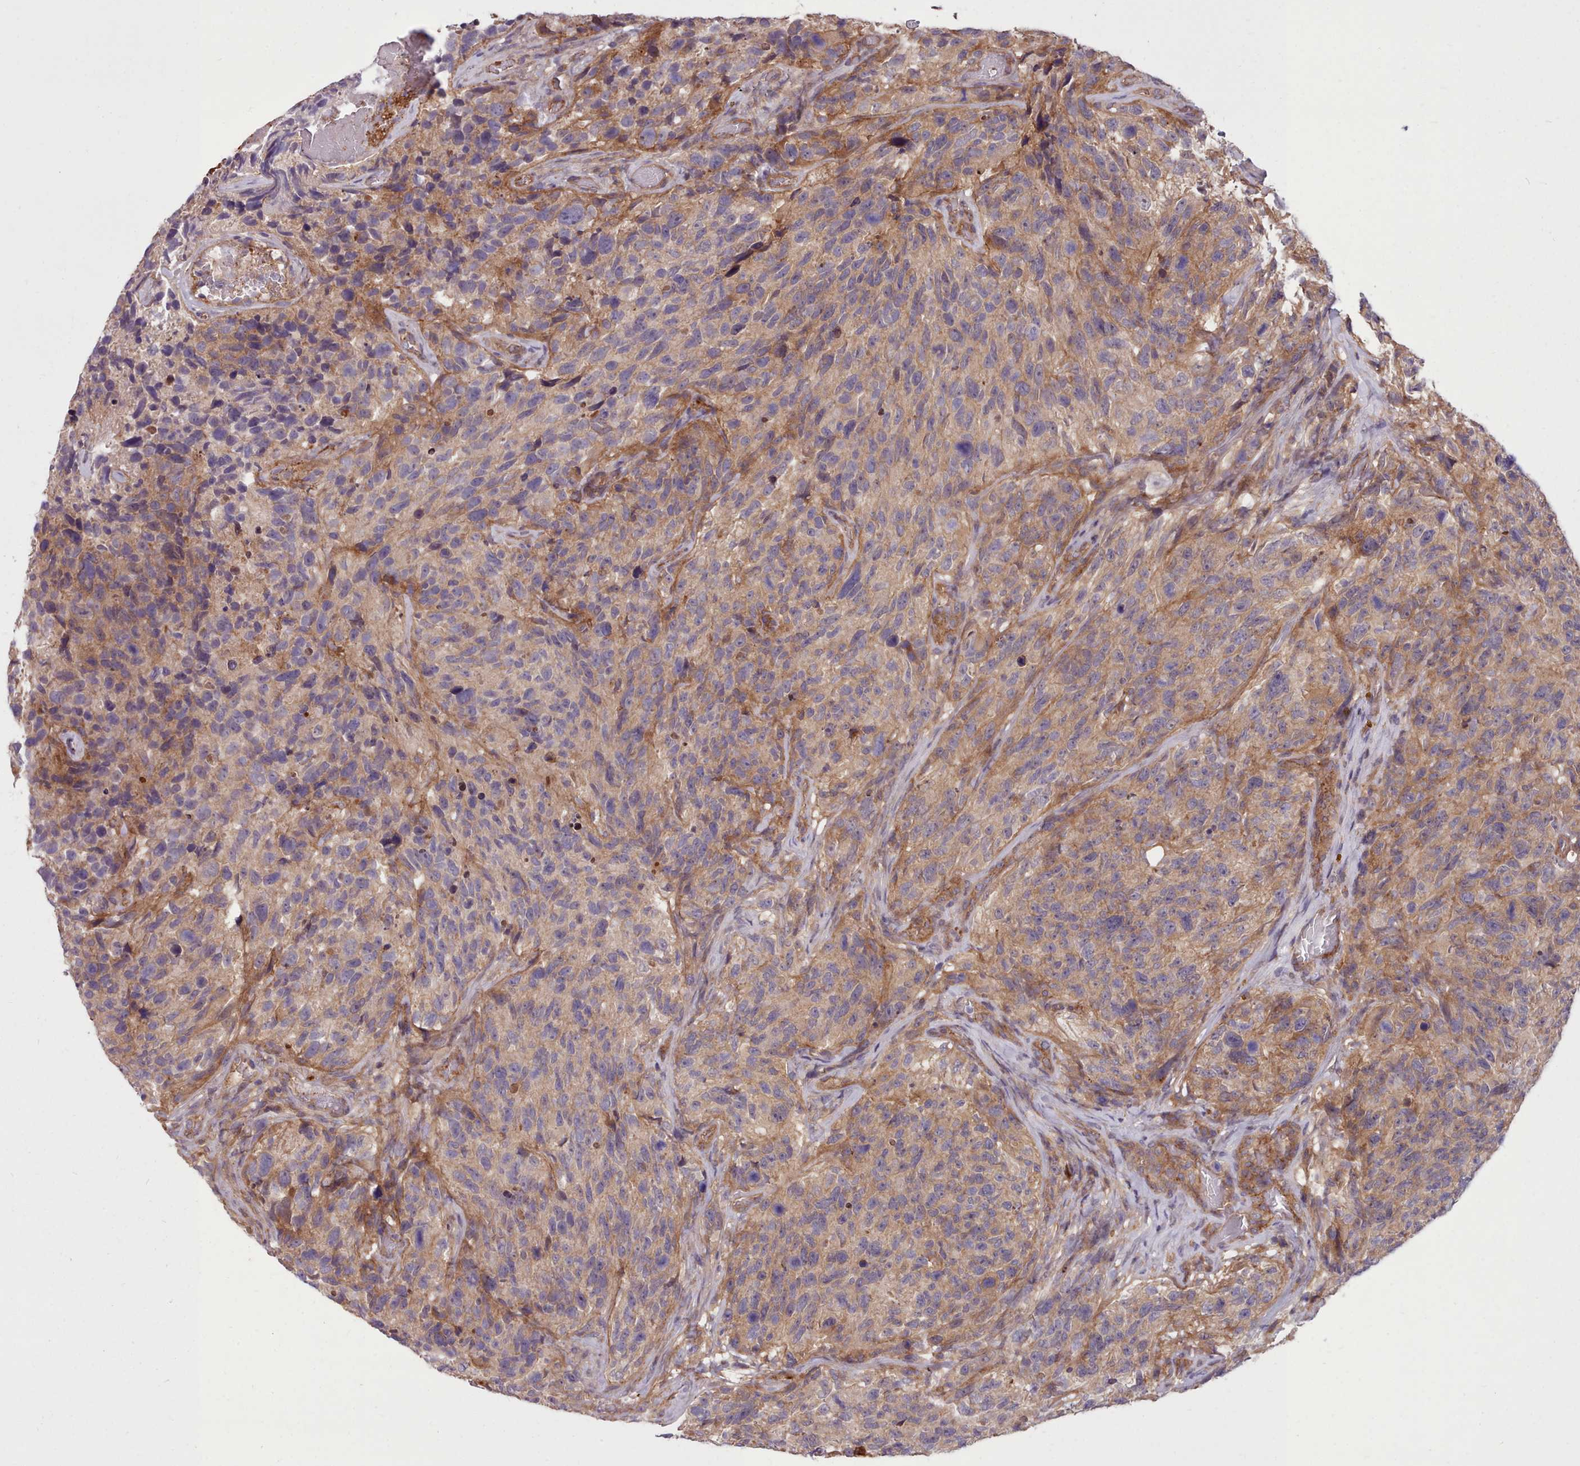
{"staining": {"intensity": "moderate", "quantity": "<25%", "location": "cytoplasmic/membranous"}, "tissue": "glioma", "cell_type": "Tumor cells", "image_type": "cancer", "snomed": [{"axis": "morphology", "description": "Glioma, malignant, High grade"}, {"axis": "topography", "description": "Brain"}], "caption": "Glioma stained with DAB immunohistochemistry reveals low levels of moderate cytoplasmic/membranous expression in about <25% of tumor cells.", "gene": "STUB1", "patient": {"sex": "male", "age": 69}}